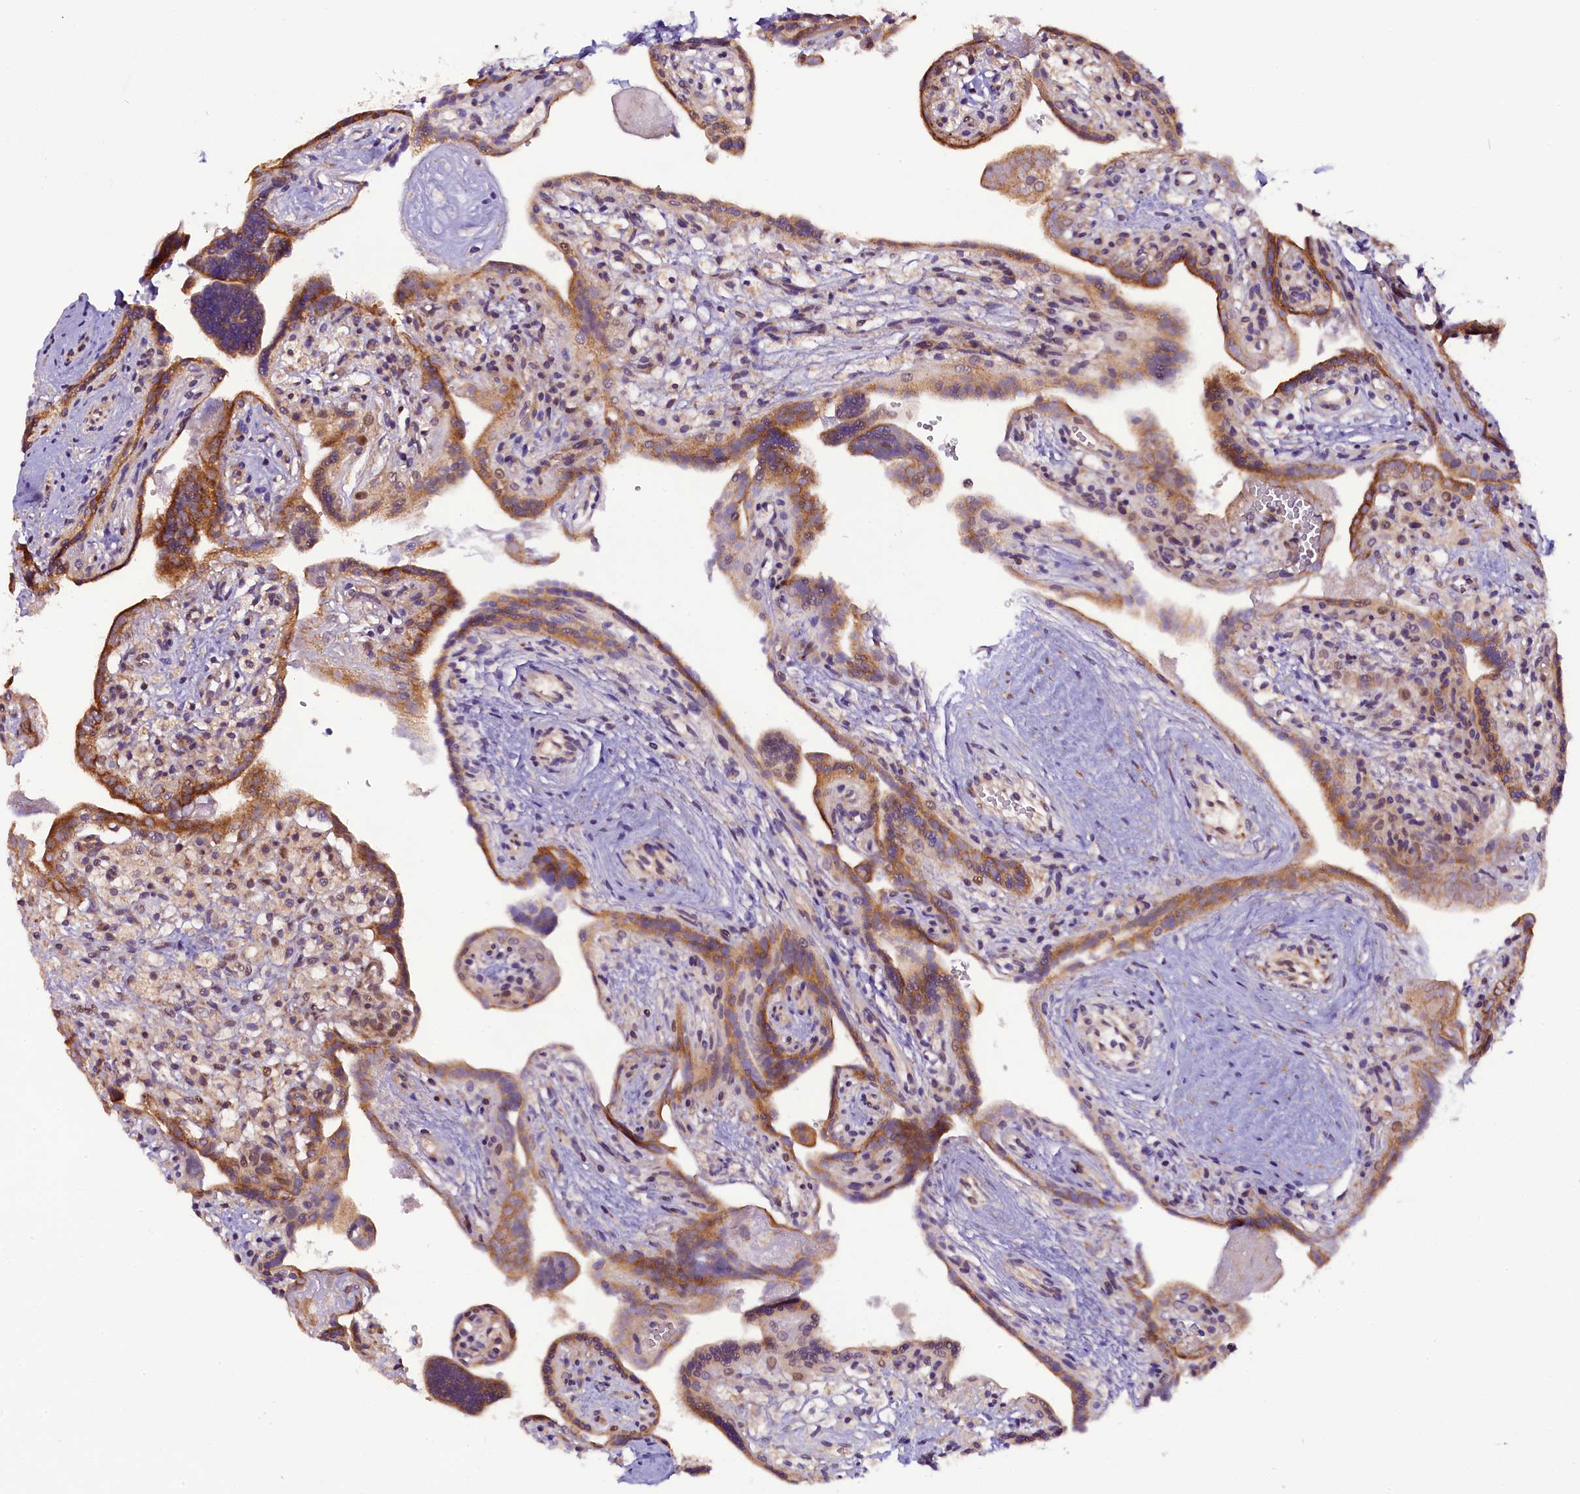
{"staining": {"intensity": "moderate", "quantity": ">75%", "location": "cytoplasmic/membranous"}, "tissue": "placenta", "cell_type": "Trophoblastic cells", "image_type": "normal", "snomed": [{"axis": "morphology", "description": "Normal tissue, NOS"}, {"axis": "topography", "description": "Placenta"}], "caption": "This histopathology image shows normal placenta stained with immunohistochemistry (IHC) to label a protein in brown. The cytoplasmic/membranous of trophoblastic cells show moderate positivity for the protein. Nuclei are counter-stained blue.", "gene": "RPUSD2", "patient": {"sex": "female", "age": 37}}